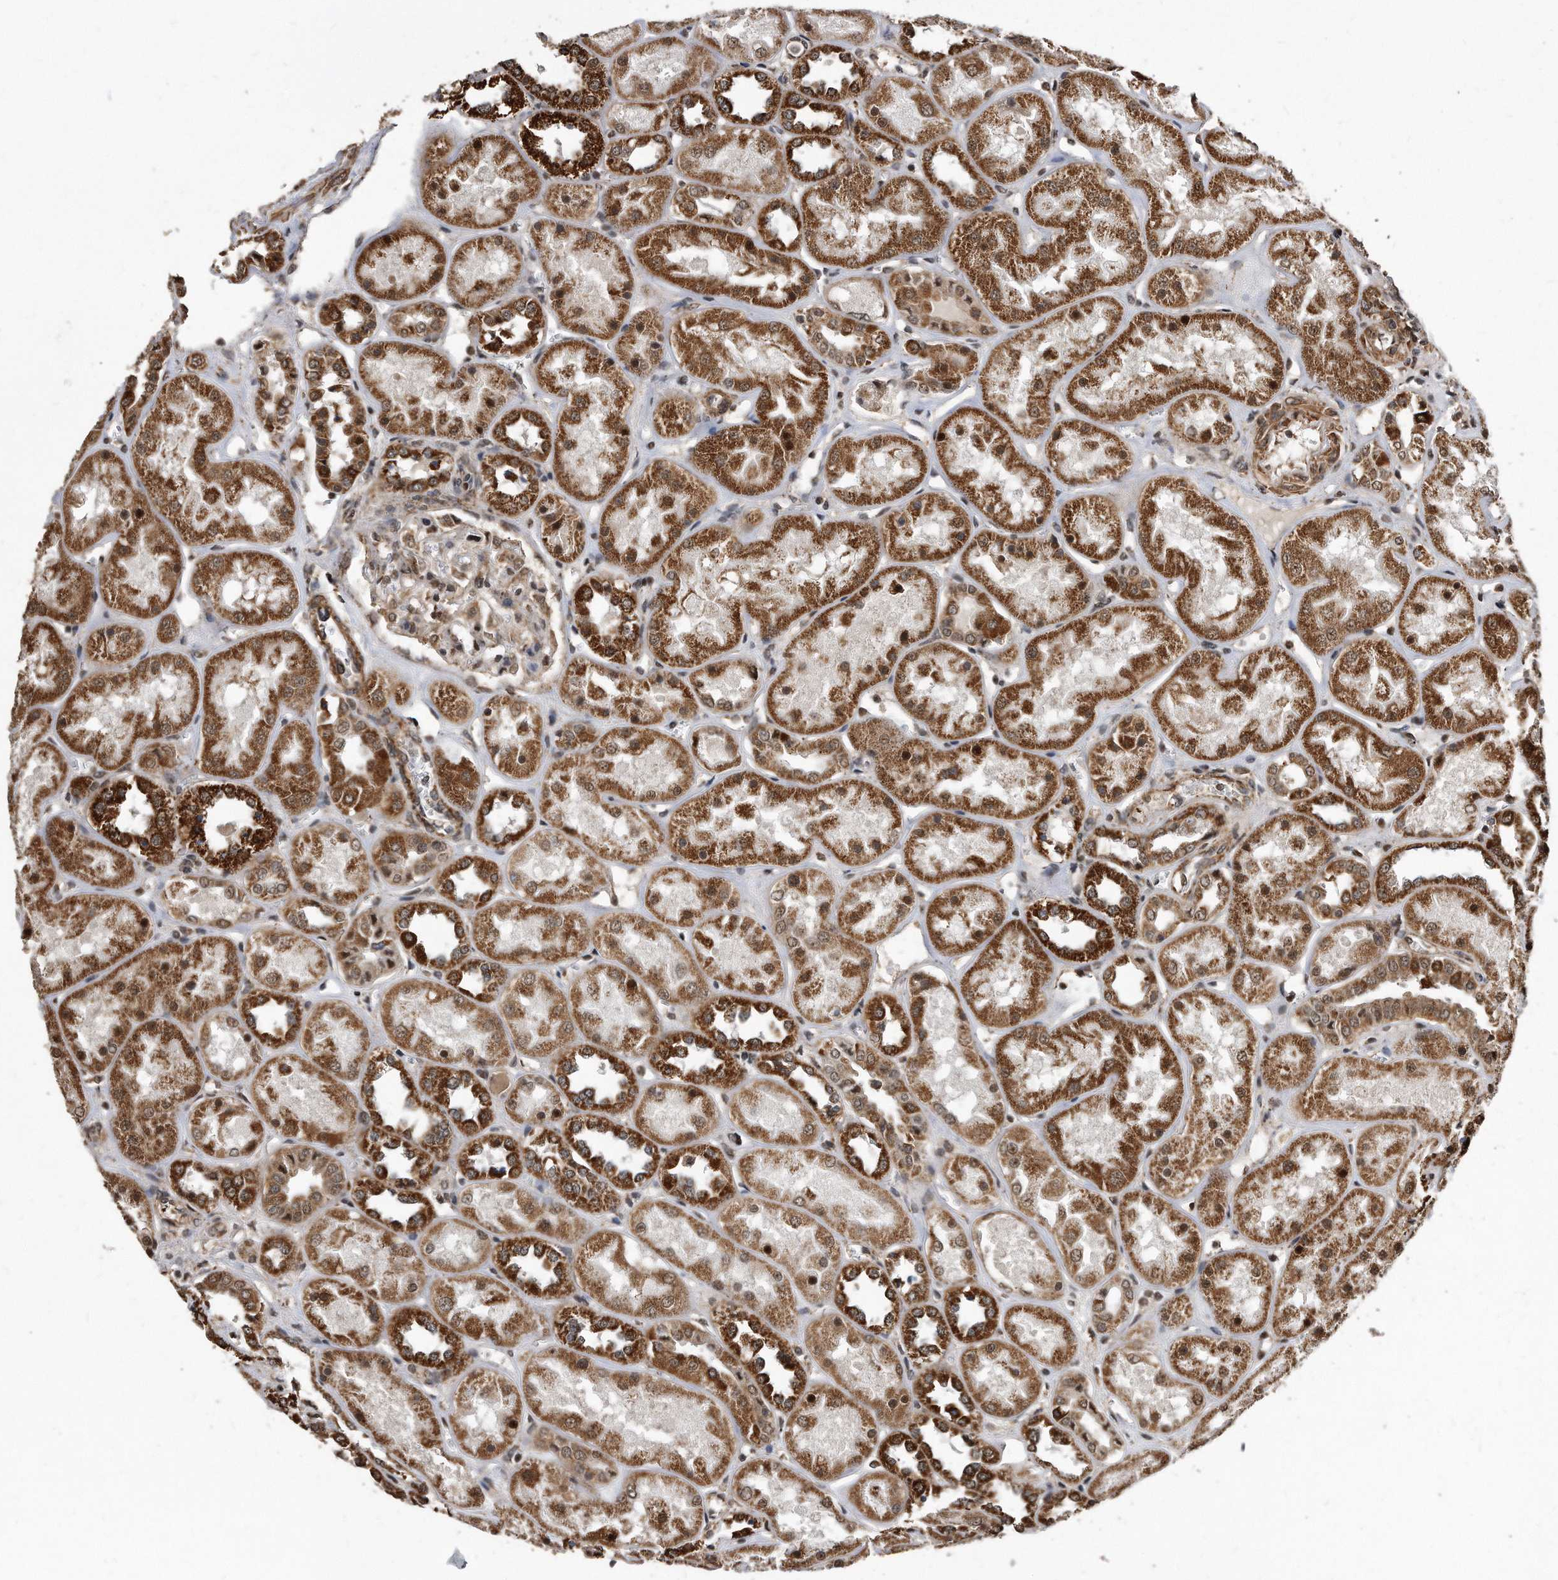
{"staining": {"intensity": "moderate", "quantity": "<25%", "location": "cytoplasmic/membranous"}, "tissue": "kidney", "cell_type": "Cells in glomeruli", "image_type": "normal", "snomed": [{"axis": "morphology", "description": "Normal tissue, NOS"}, {"axis": "topography", "description": "Kidney"}], "caption": "The histopathology image exhibits staining of benign kidney, revealing moderate cytoplasmic/membranous protein staining (brown color) within cells in glomeruli.", "gene": "DUSP22", "patient": {"sex": "male", "age": 70}}